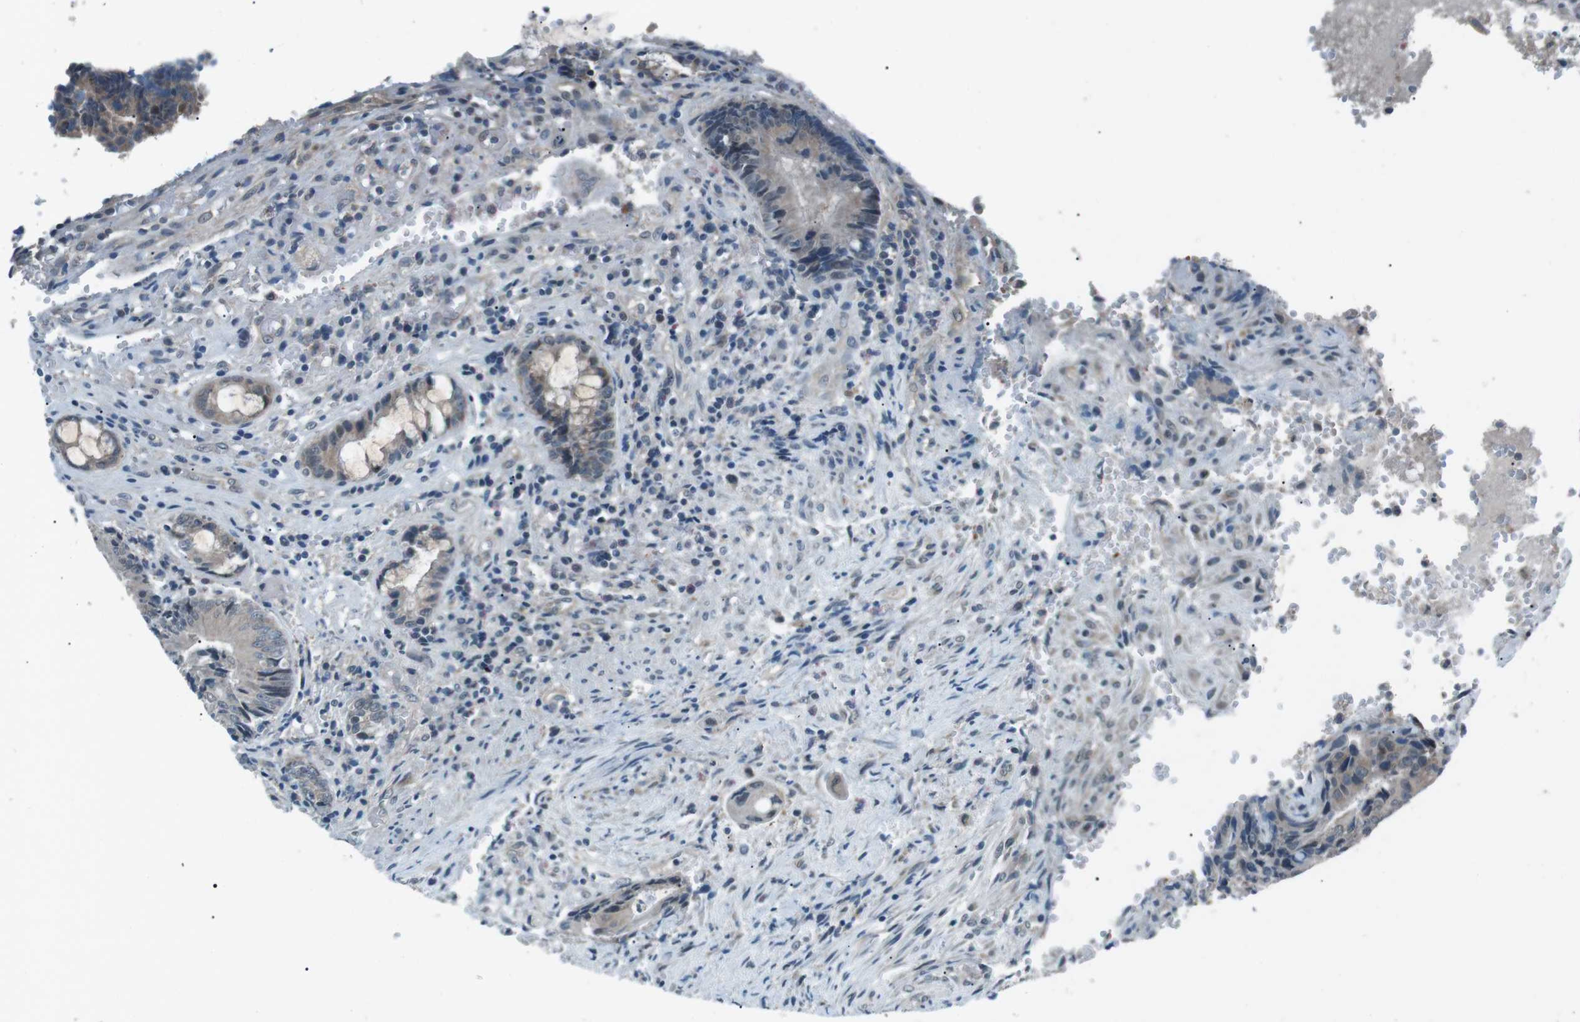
{"staining": {"intensity": "weak", "quantity": "<25%", "location": "cytoplasmic/membranous"}, "tissue": "colorectal cancer", "cell_type": "Tumor cells", "image_type": "cancer", "snomed": [{"axis": "morphology", "description": "Adenocarcinoma, NOS"}, {"axis": "topography", "description": "Colon"}], "caption": "The IHC image has no significant staining in tumor cells of colorectal cancer (adenocarcinoma) tissue.", "gene": "LRIG2", "patient": {"sex": "female", "age": 57}}